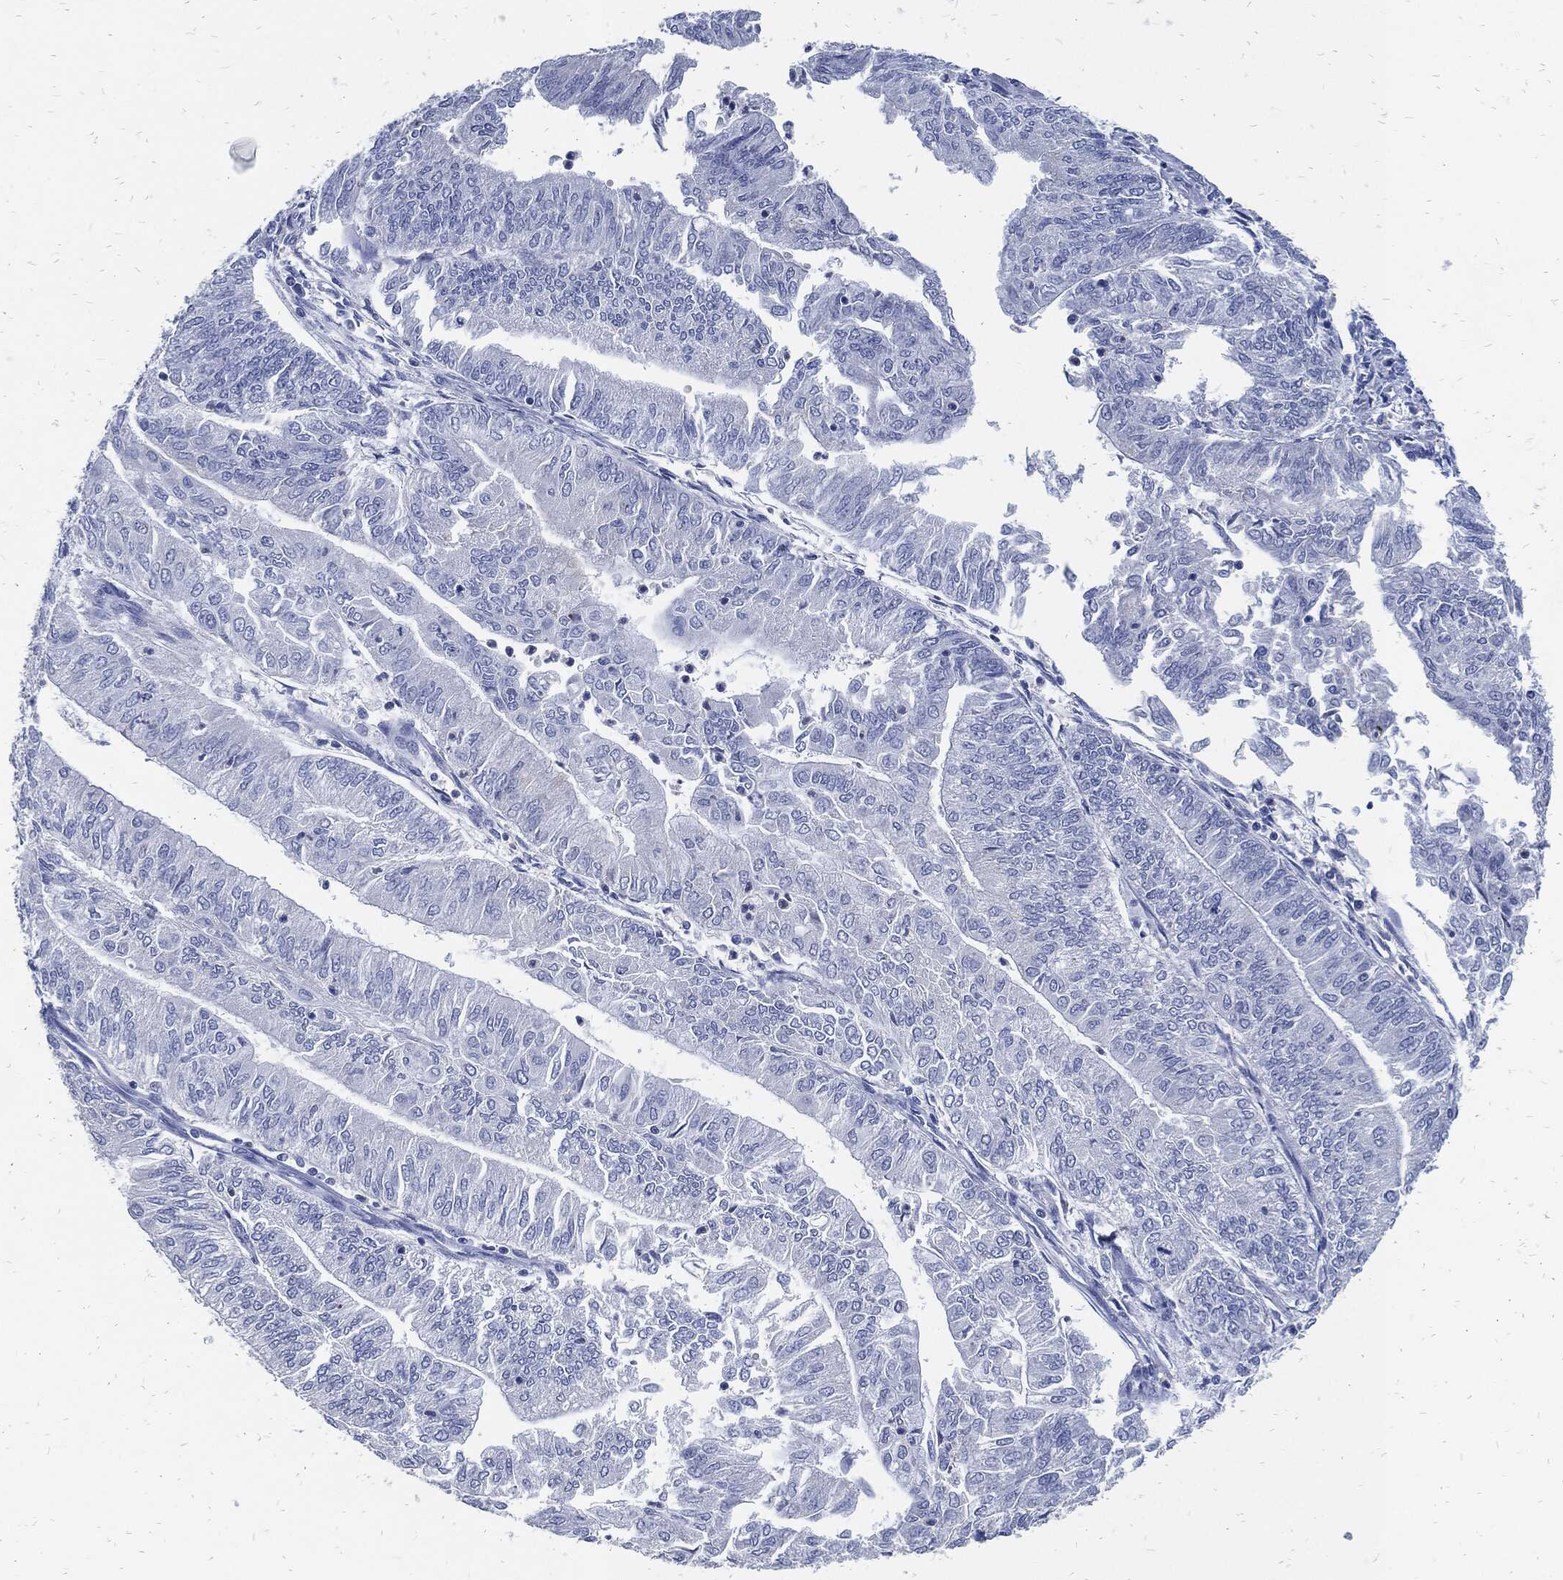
{"staining": {"intensity": "negative", "quantity": "none", "location": "none"}, "tissue": "endometrial cancer", "cell_type": "Tumor cells", "image_type": "cancer", "snomed": [{"axis": "morphology", "description": "Adenocarcinoma, NOS"}, {"axis": "topography", "description": "Endometrium"}], "caption": "An image of adenocarcinoma (endometrial) stained for a protein exhibits no brown staining in tumor cells.", "gene": "FABP4", "patient": {"sex": "female", "age": 59}}